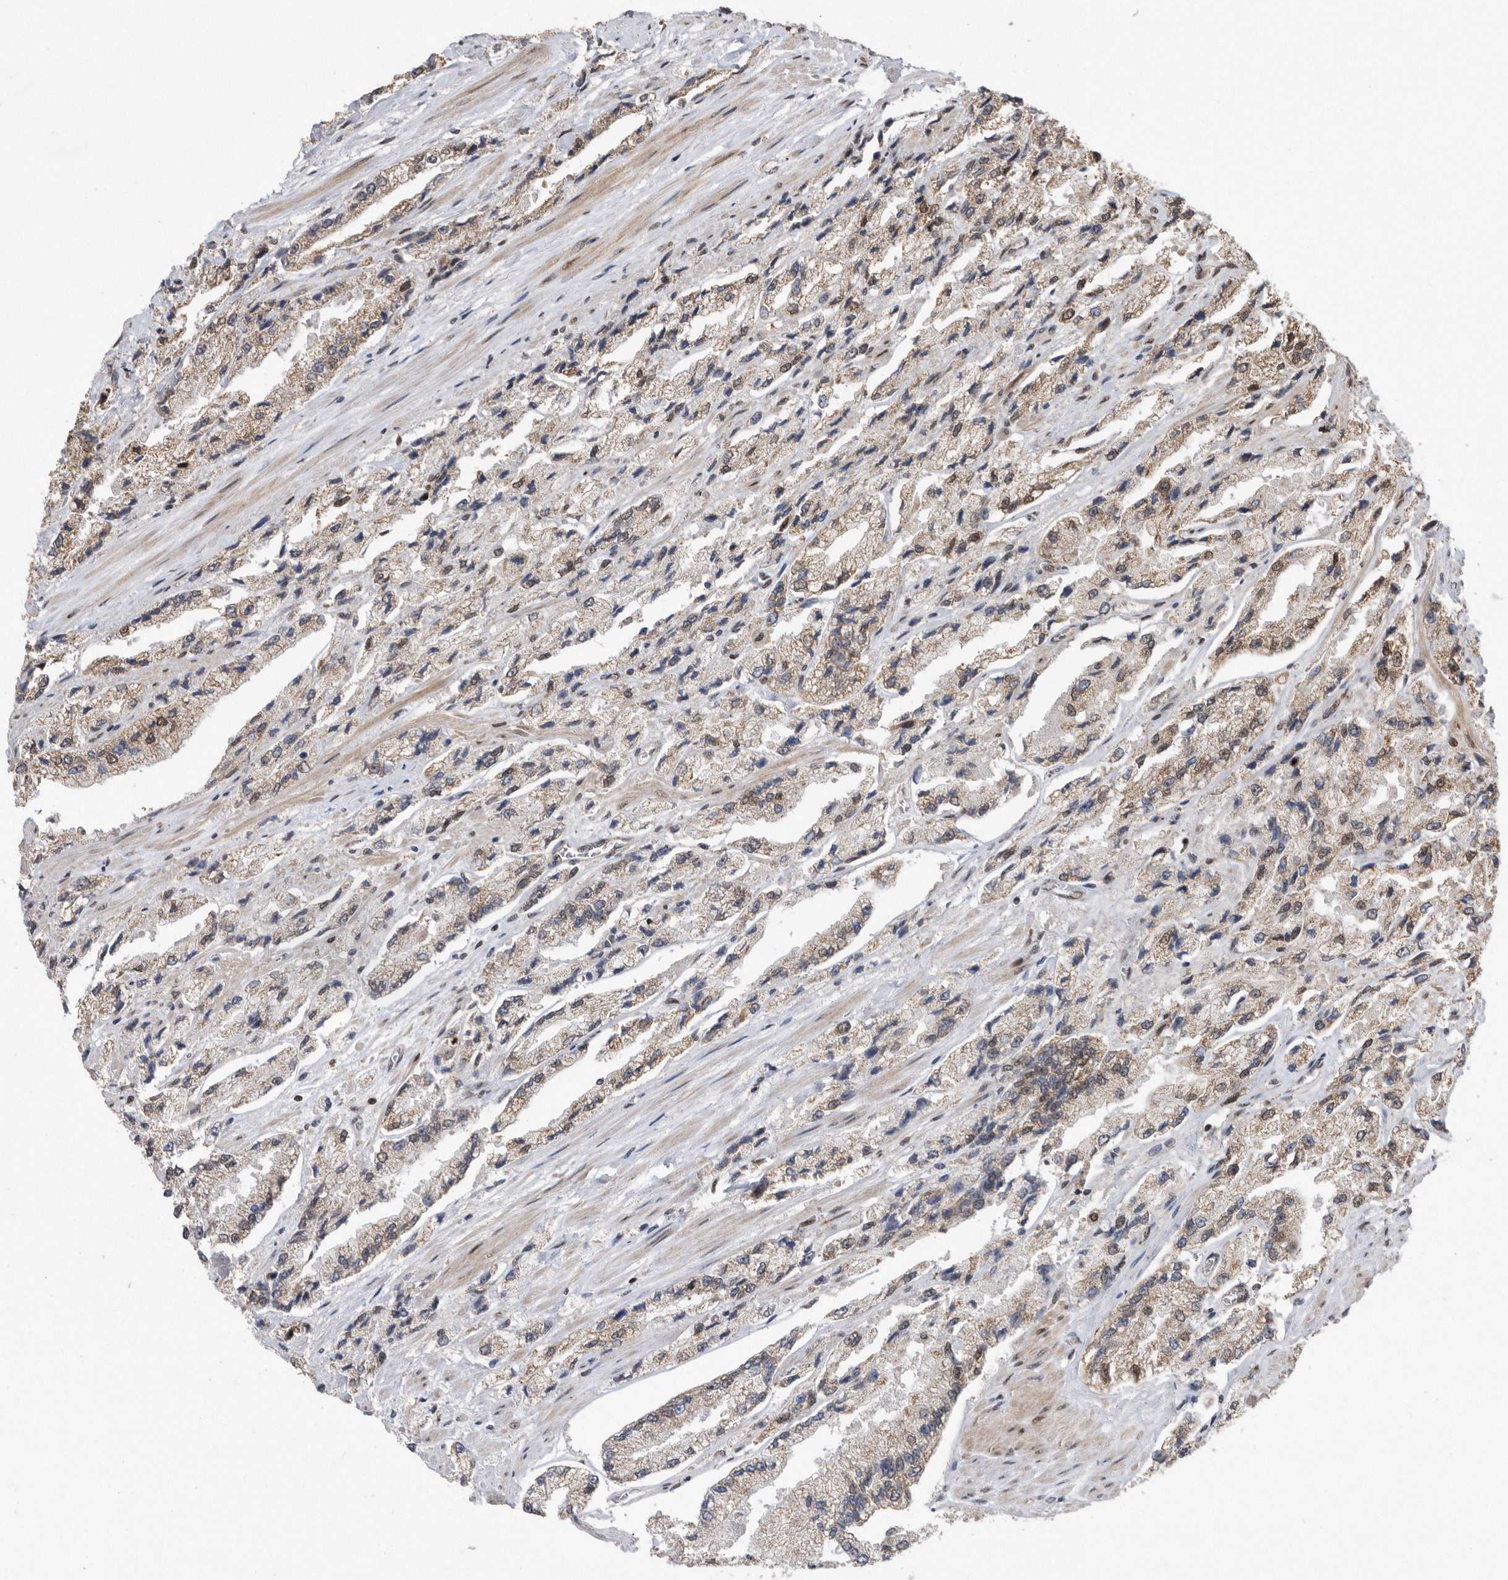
{"staining": {"intensity": "moderate", "quantity": "25%-75%", "location": "cytoplasmic/membranous,nuclear"}, "tissue": "prostate cancer", "cell_type": "Tumor cells", "image_type": "cancer", "snomed": [{"axis": "morphology", "description": "Adenocarcinoma, High grade"}, {"axis": "topography", "description": "Prostate"}], "caption": "Immunohistochemical staining of human prostate cancer demonstrates moderate cytoplasmic/membranous and nuclear protein expression in about 25%-75% of tumor cells.", "gene": "TDRD3", "patient": {"sex": "male", "age": 58}}